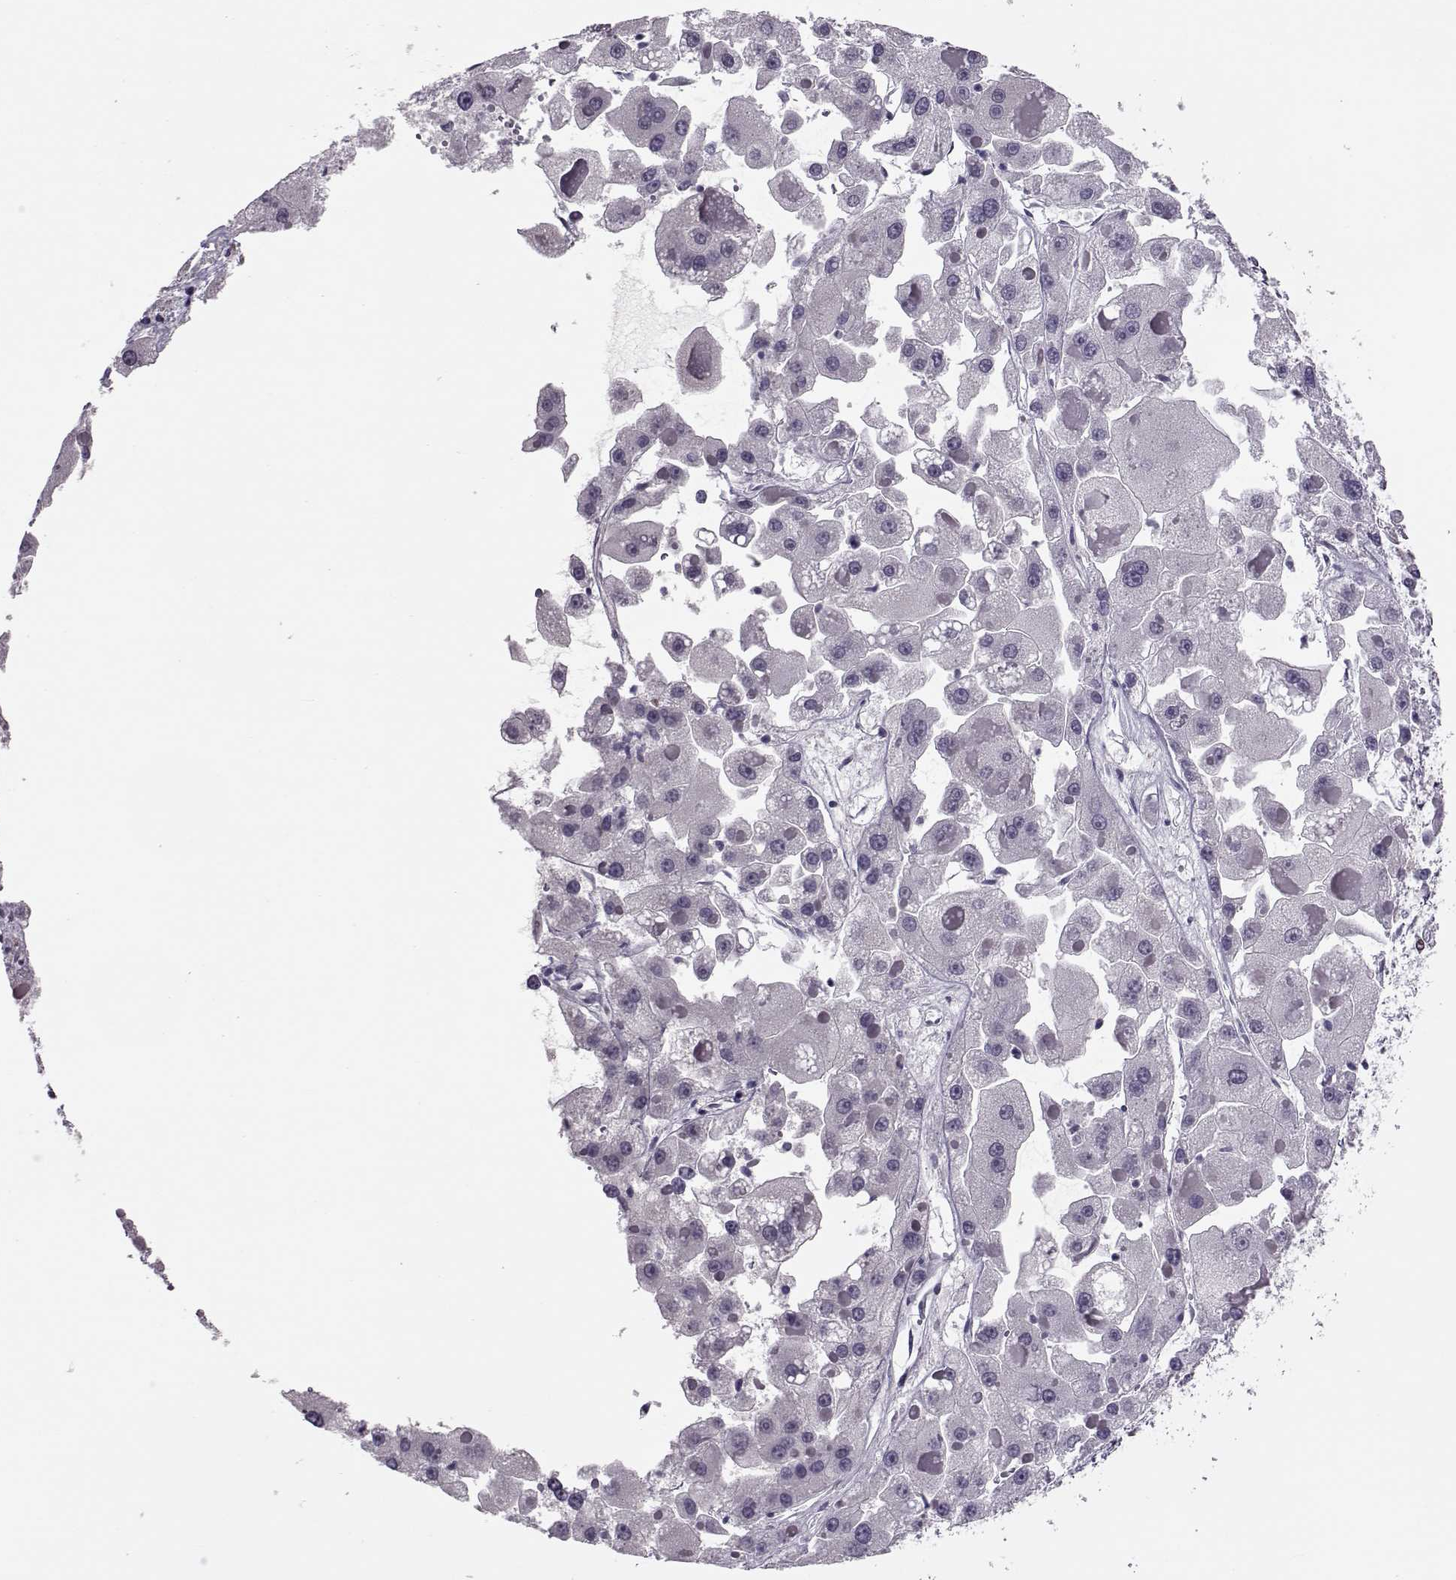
{"staining": {"intensity": "negative", "quantity": "none", "location": "none"}, "tissue": "liver cancer", "cell_type": "Tumor cells", "image_type": "cancer", "snomed": [{"axis": "morphology", "description": "Carcinoma, Hepatocellular, NOS"}, {"axis": "topography", "description": "Liver"}], "caption": "DAB (3,3'-diaminobenzidine) immunohistochemical staining of liver cancer reveals no significant expression in tumor cells.", "gene": "ASRGL1", "patient": {"sex": "female", "age": 73}}